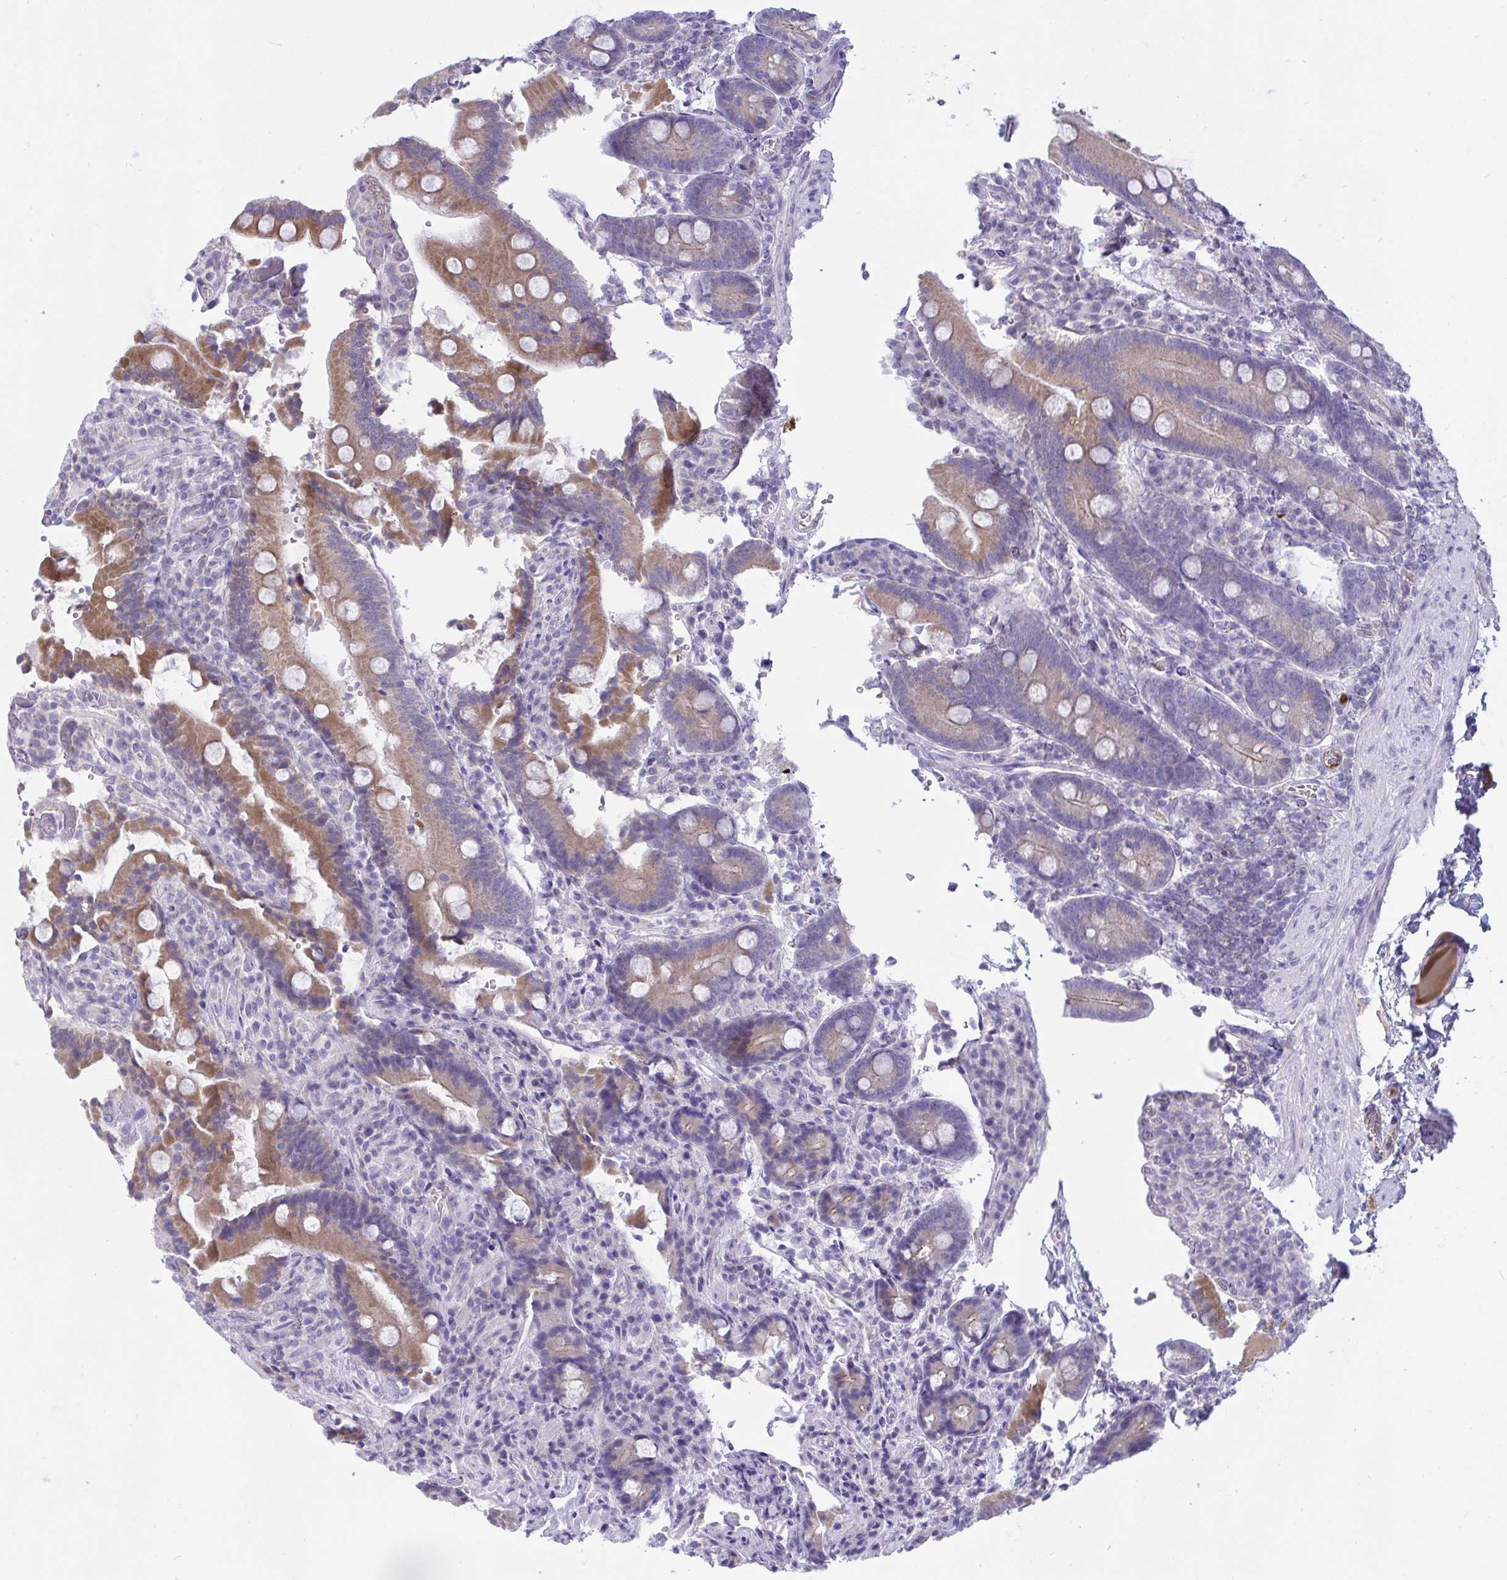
{"staining": {"intensity": "moderate", "quantity": ">75%", "location": "cytoplasmic/membranous"}, "tissue": "duodenum", "cell_type": "Glandular cells", "image_type": "normal", "snomed": [{"axis": "morphology", "description": "Normal tissue, NOS"}, {"axis": "topography", "description": "Duodenum"}], "caption": "An image of duodenum stained for a protein reveals moderate cytoplasmic/membranous brown staining in glandular cells. (Brightfield microscopy of DAB IHC at high magnification).", "gene": "PLA2G12B", "patient": {"sex": "female", "age": 62}}